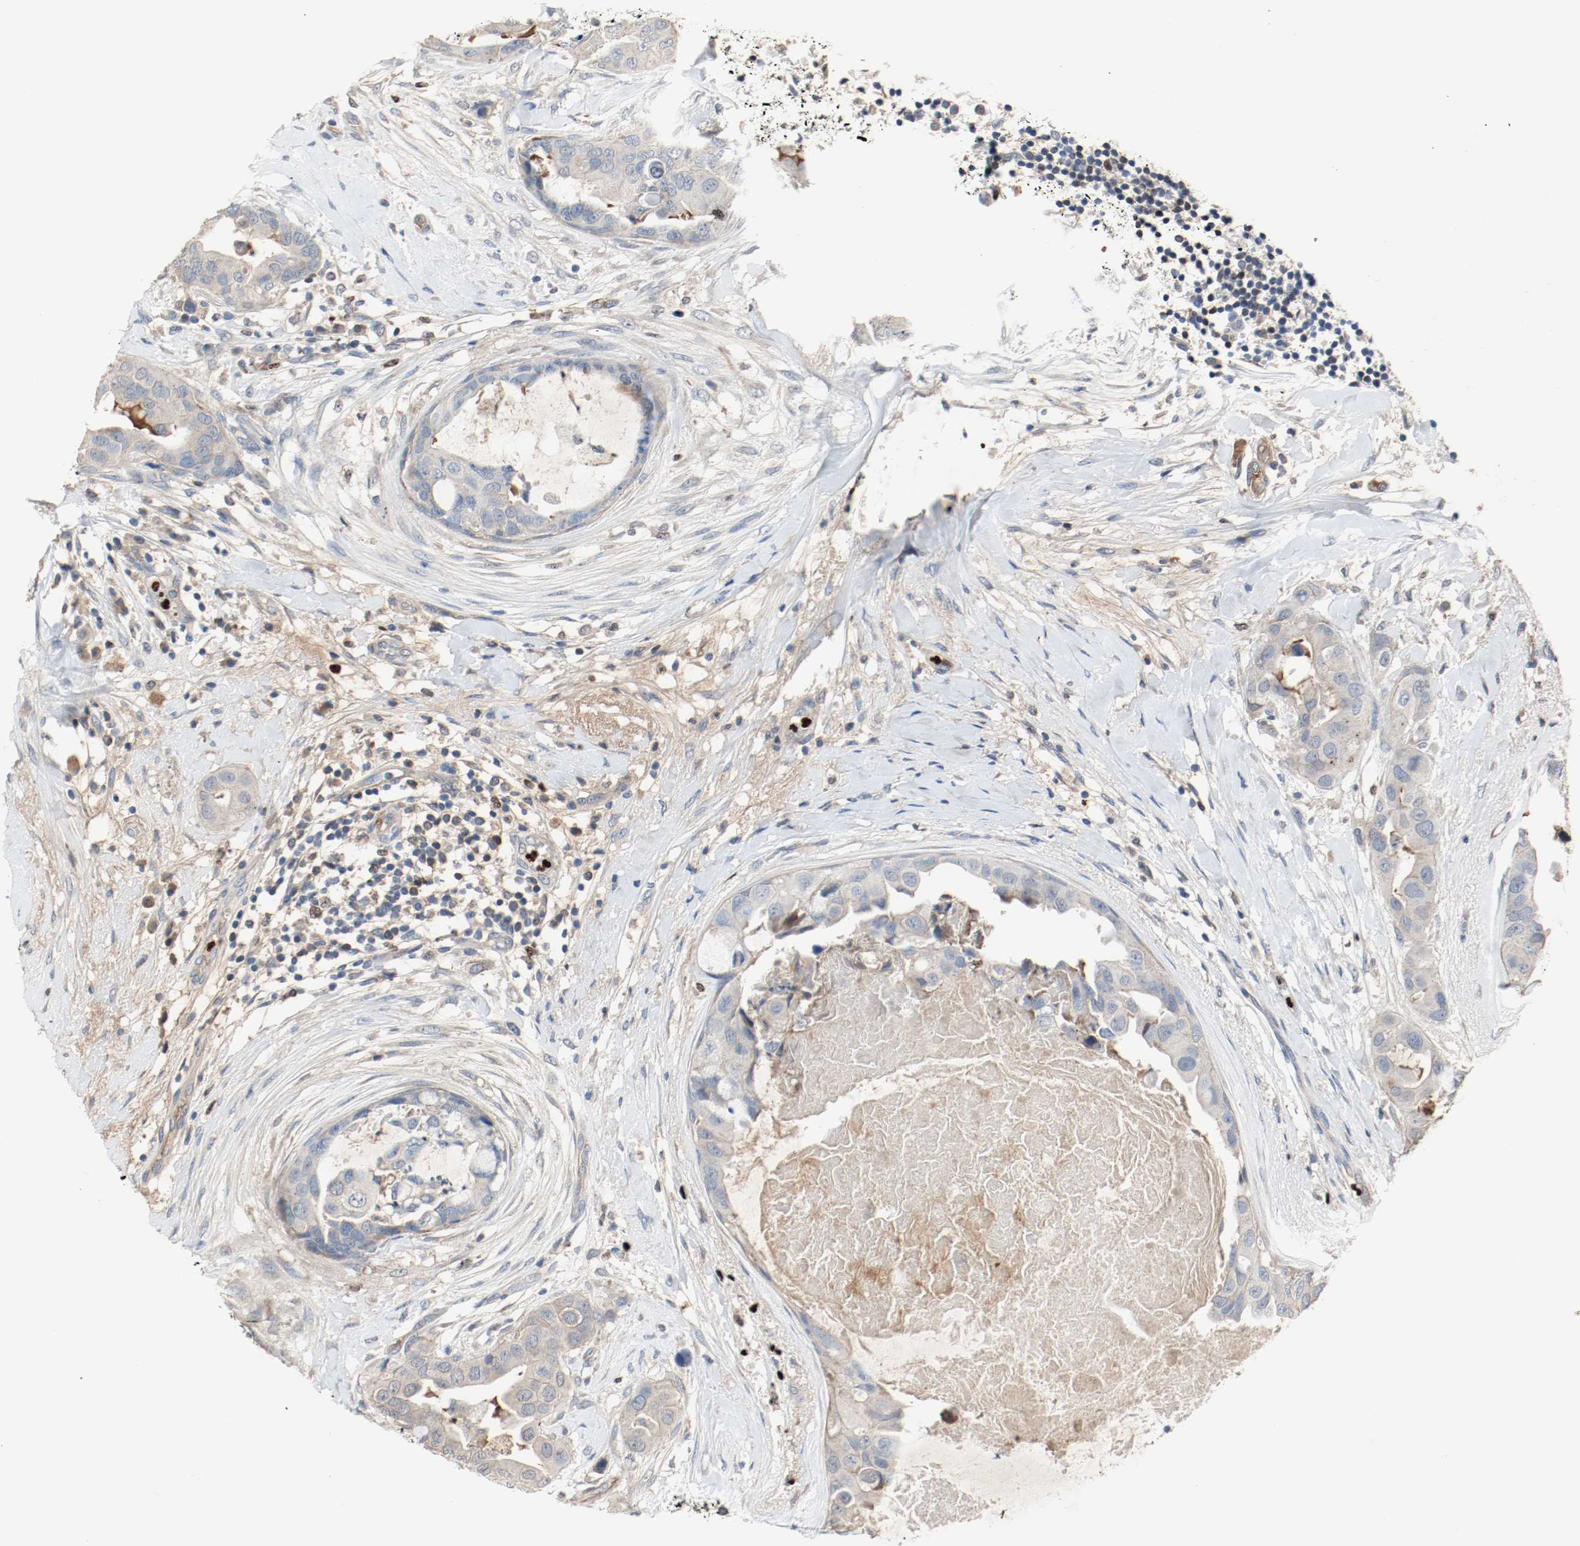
{"staining": {"intensity": "negative", "quantity": "none", "location": "none"}, "tissue": "breast cancer", "cell_type": "Tumor cells", "image_type": "cancer", "snomed": [{"axis": "morphology", "description": "Duct carcinoma"}, {"axis": "topography", "description": "Breast"}], "caption": "An immunohistochemistry image of breast intraductal carcinoma is shown. There is no staining in tumor cells of breast intraductal carcinoma. (DAB (3,3'-diaminobenzidine) immunohistochemistry visualized using brightfield microscopy, high magnification).", "gene": "BLK", "patient": {"sex": "female", "age": 40}}